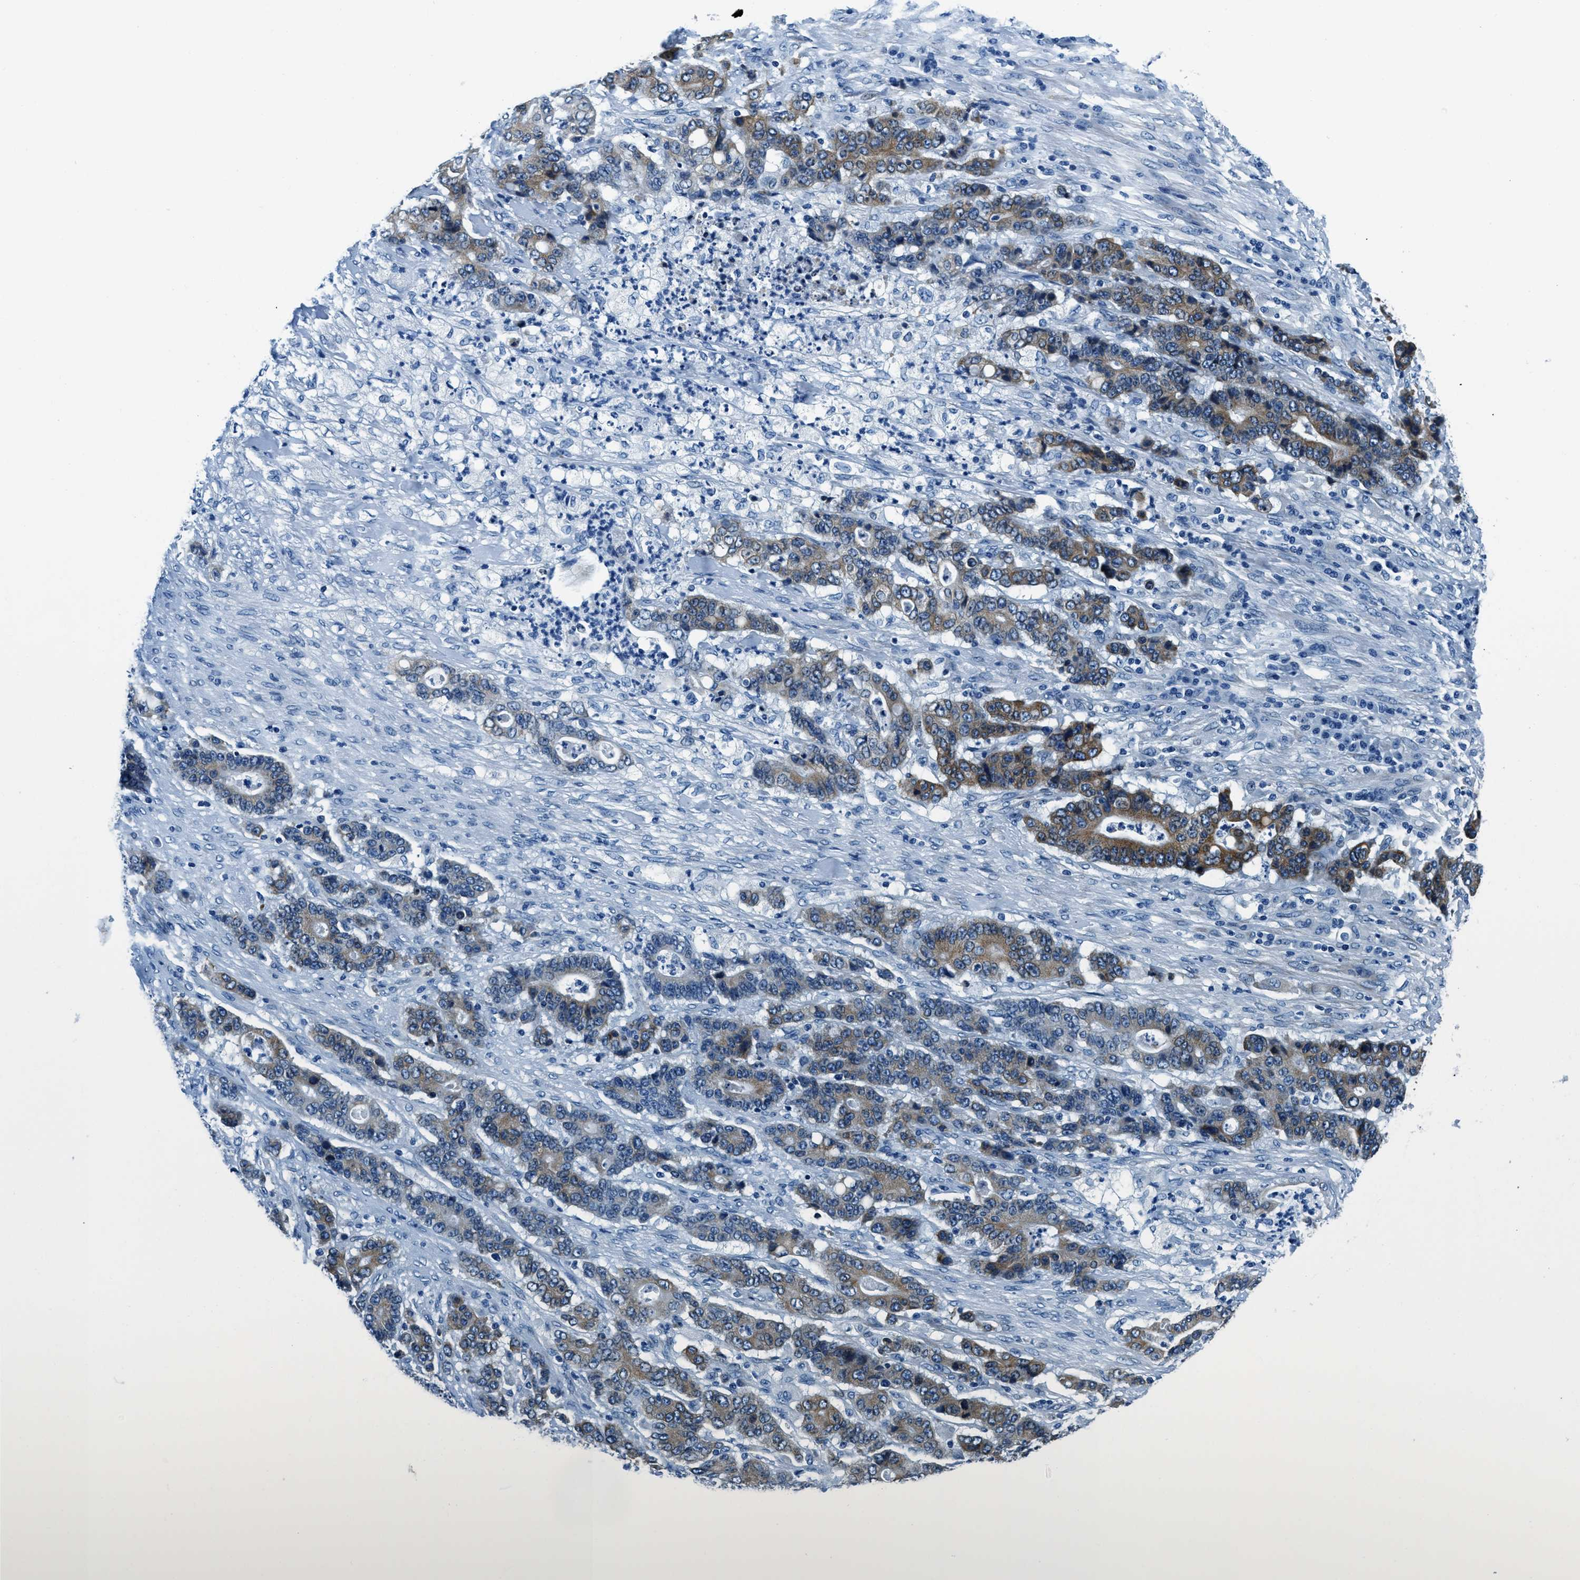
{"staining": {"intensity": "moderate", "quantity": "25%-75%", "location": "cytoplasmic/membranous"}, "tissue": "stomach cancer", "cell_type": "Tumor cells", "image_type": "cancer", "snomed": [{"axis": "morphology", "description": "Adenocarcinoma, NOS"}, {"axis": "topography", "description": "Stomach"}], "caption": "Stomach cancer (adenocarcinoma) stained with a protein marker exhibits moderate staining in tumor cells.", "gene": "UBAC2", "patient": {"sex": "female", "age": 73}}